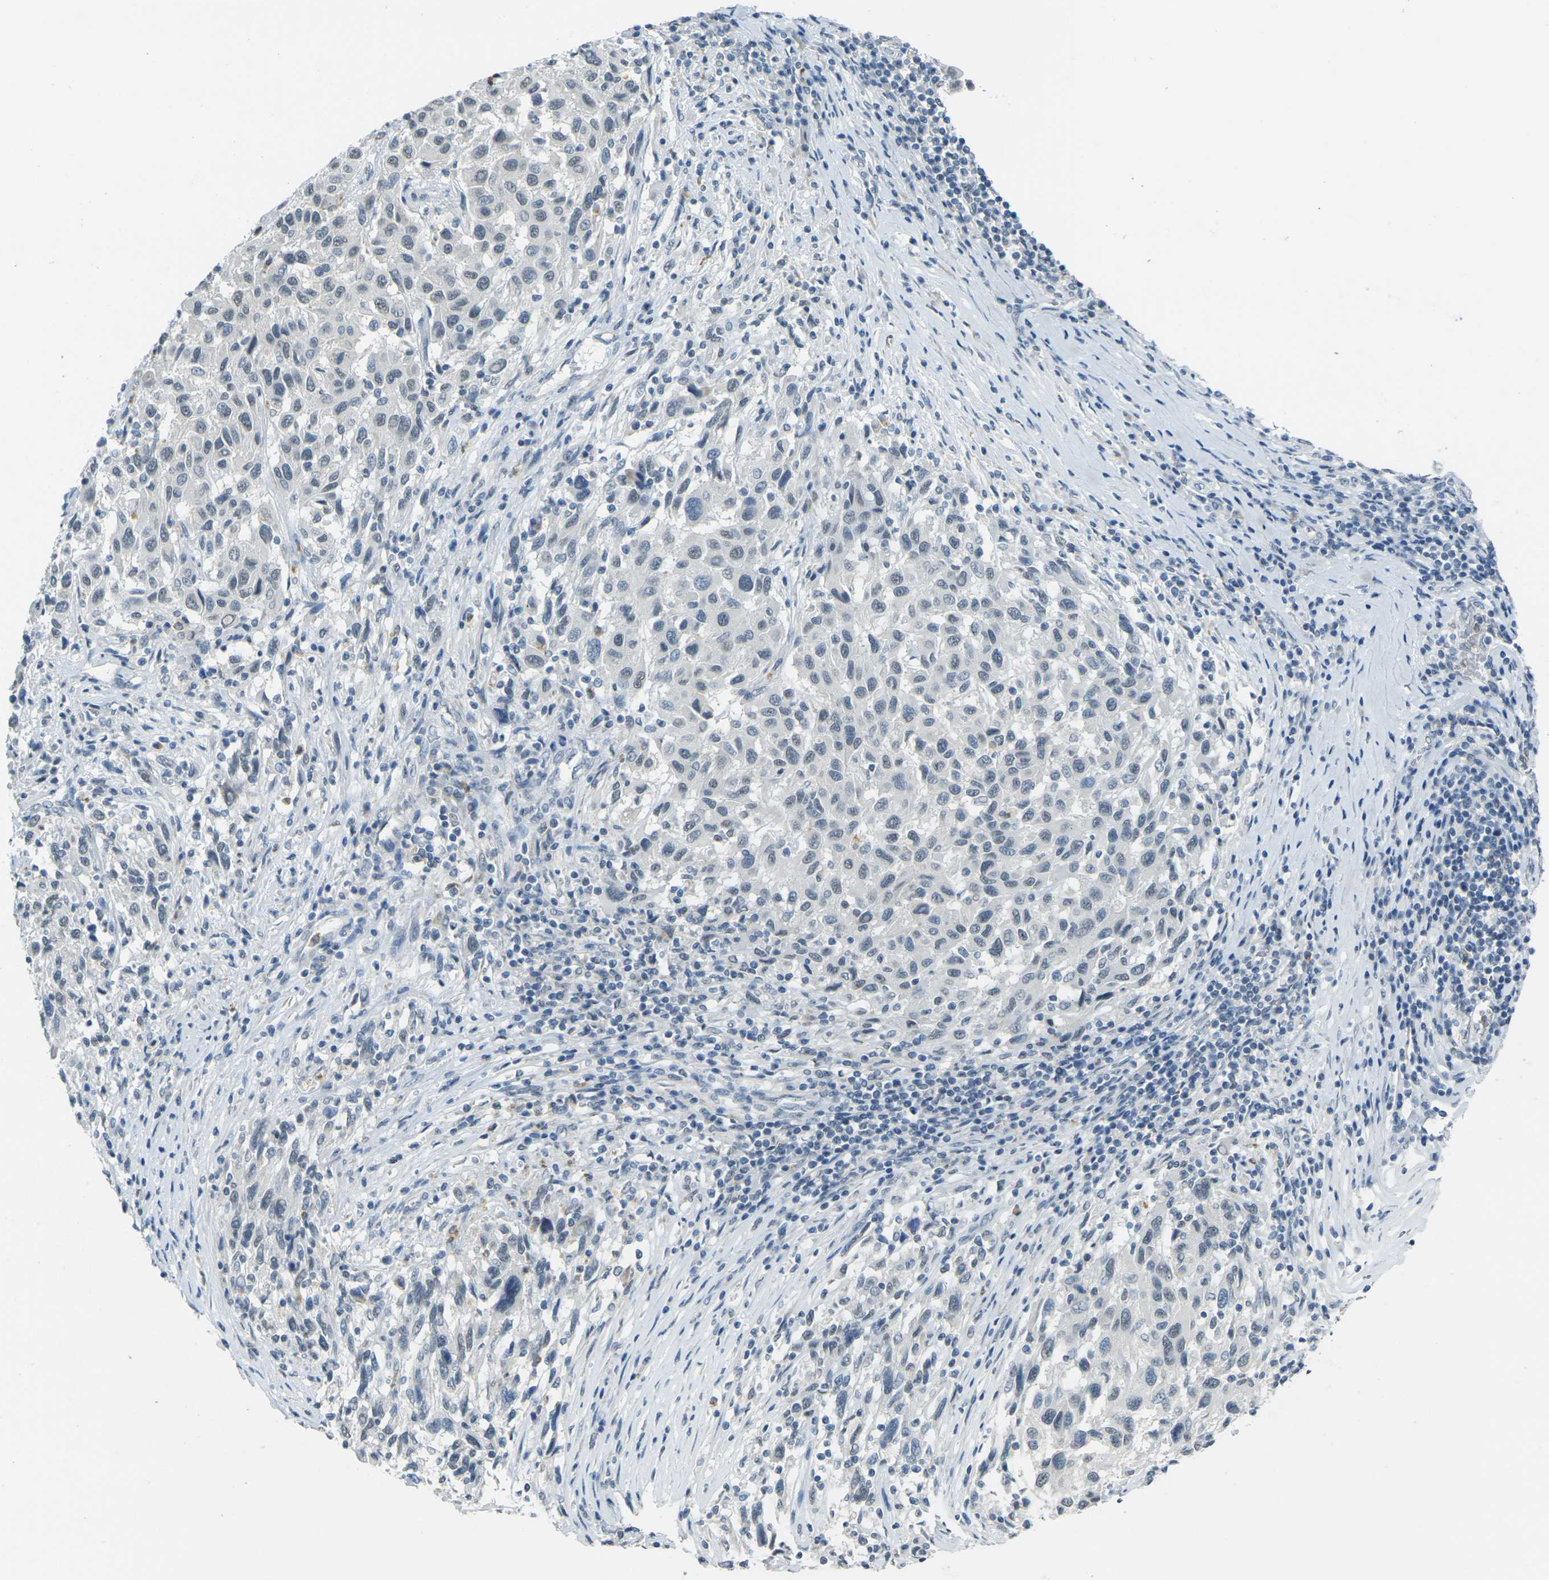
{"staining": {"intensity": "weak", "quantity": "25%-75%", "location": "cytoplasmic/membranous"}, "tissue": "melanoma", "cell_type": "Tumor cells", "image_type": "cancer", "snomed": [{"axis": "morphology", "description": "Malignant melanoma, Metastatic site"}, {"axis": "topography", "description": "Lymph node"}], "caption": "Malignant melanoma (metastatic site) tissue reveals weak cytoplasmic/membranous staining in about 25%-75% of tumor cells", "gene": "SPTBN2", "patient": {"sex": "male", "age": 61}}